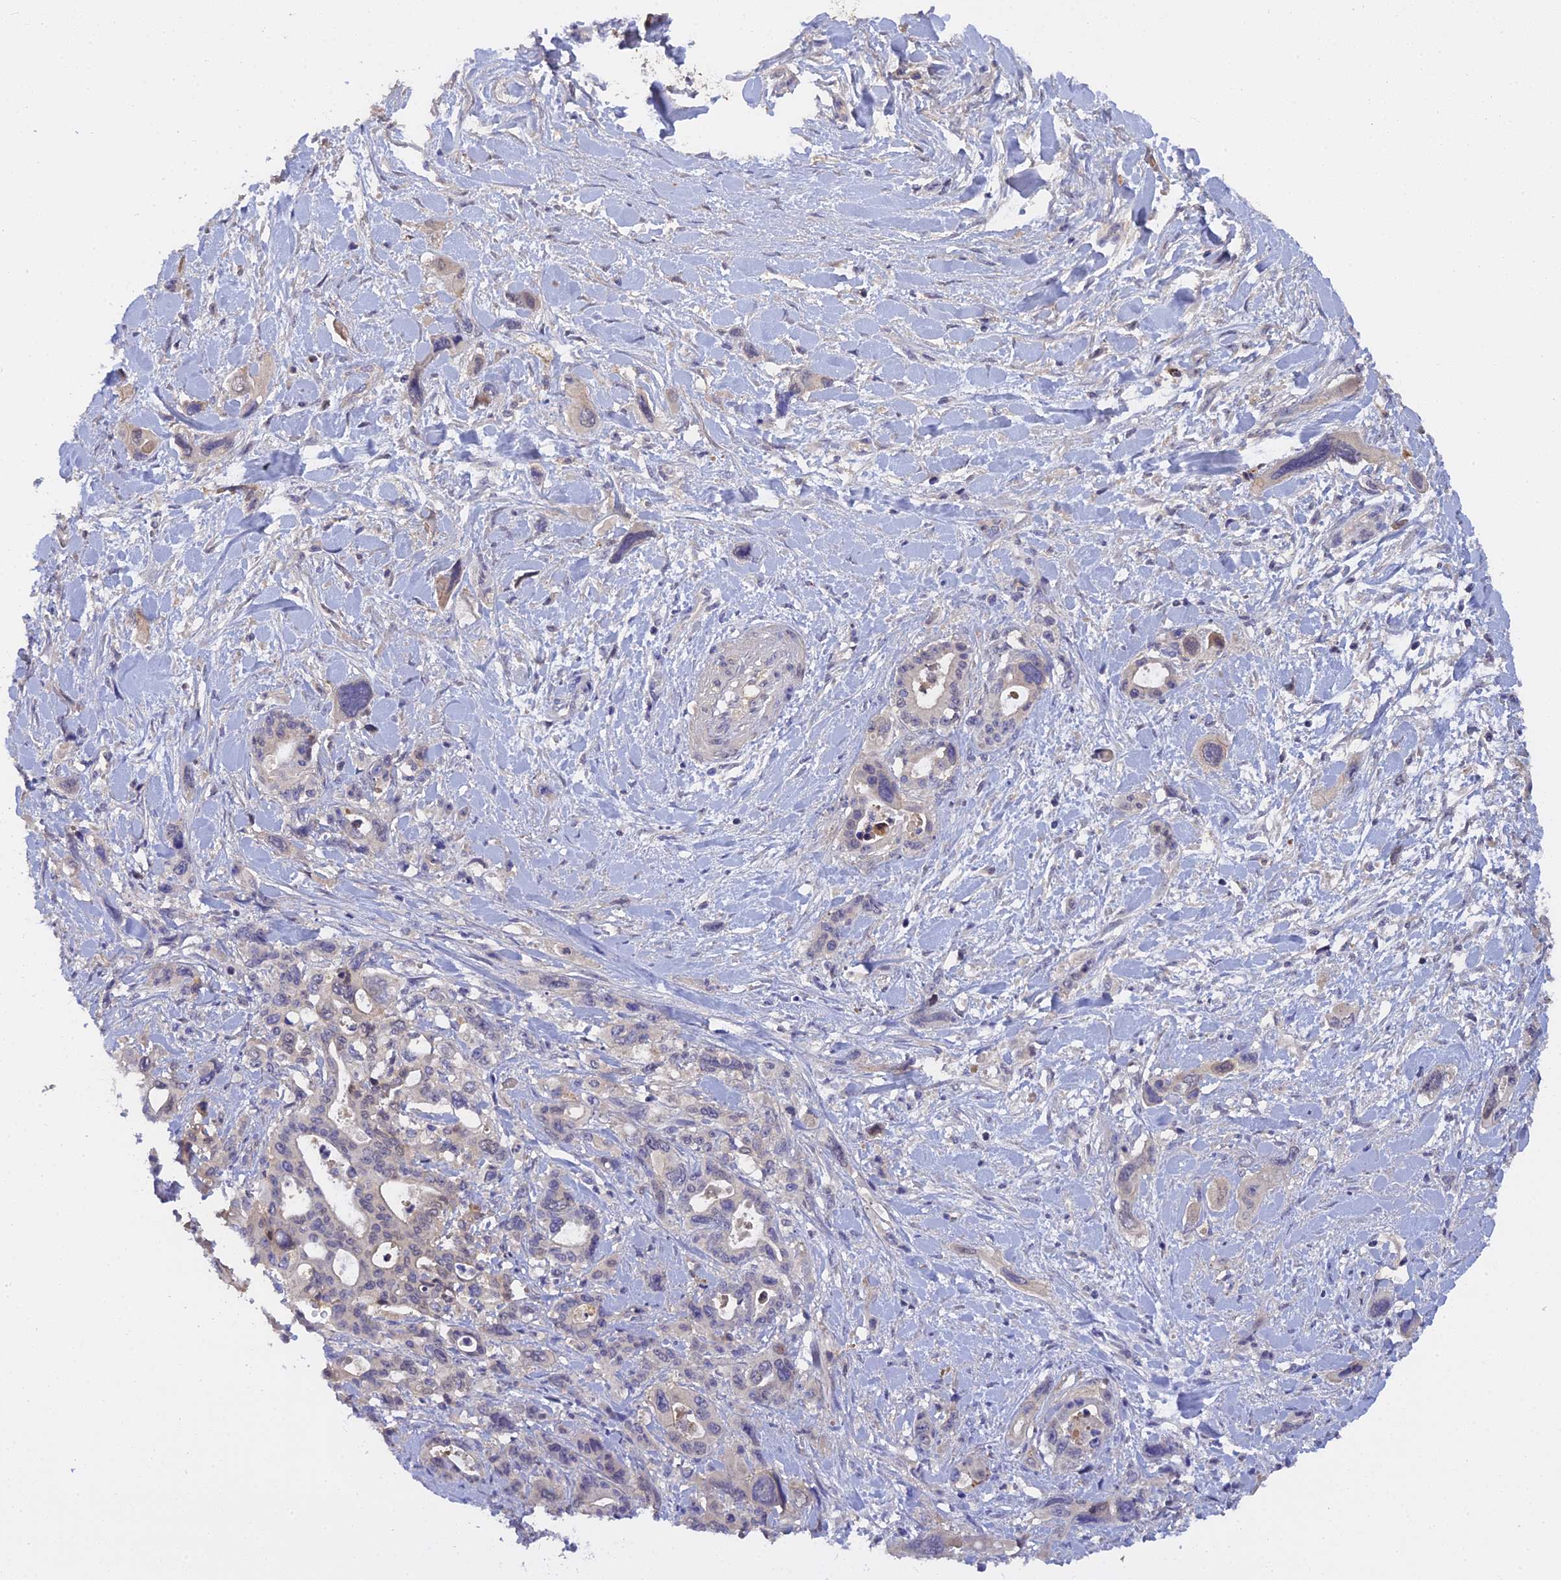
{"staining": {"intensity": "negative", "quantity": "none", "location": "none"}, "tissue": "pancreatic cancer", "cell_type": "Tumor cells", "image_type": "cancer", "snomed": [{"axis": "morphology", "description": "Adenocarcinoma, NOS"}, {"axis": "topography", "description": "Pancreas"}], "caption": "Protein analysis of pancreatic cancer (adenocarcinoma) demonstrates no significant staining in tumor cells.", "gene": "PZP", "patient": {"sex": "male", "age": 46}}